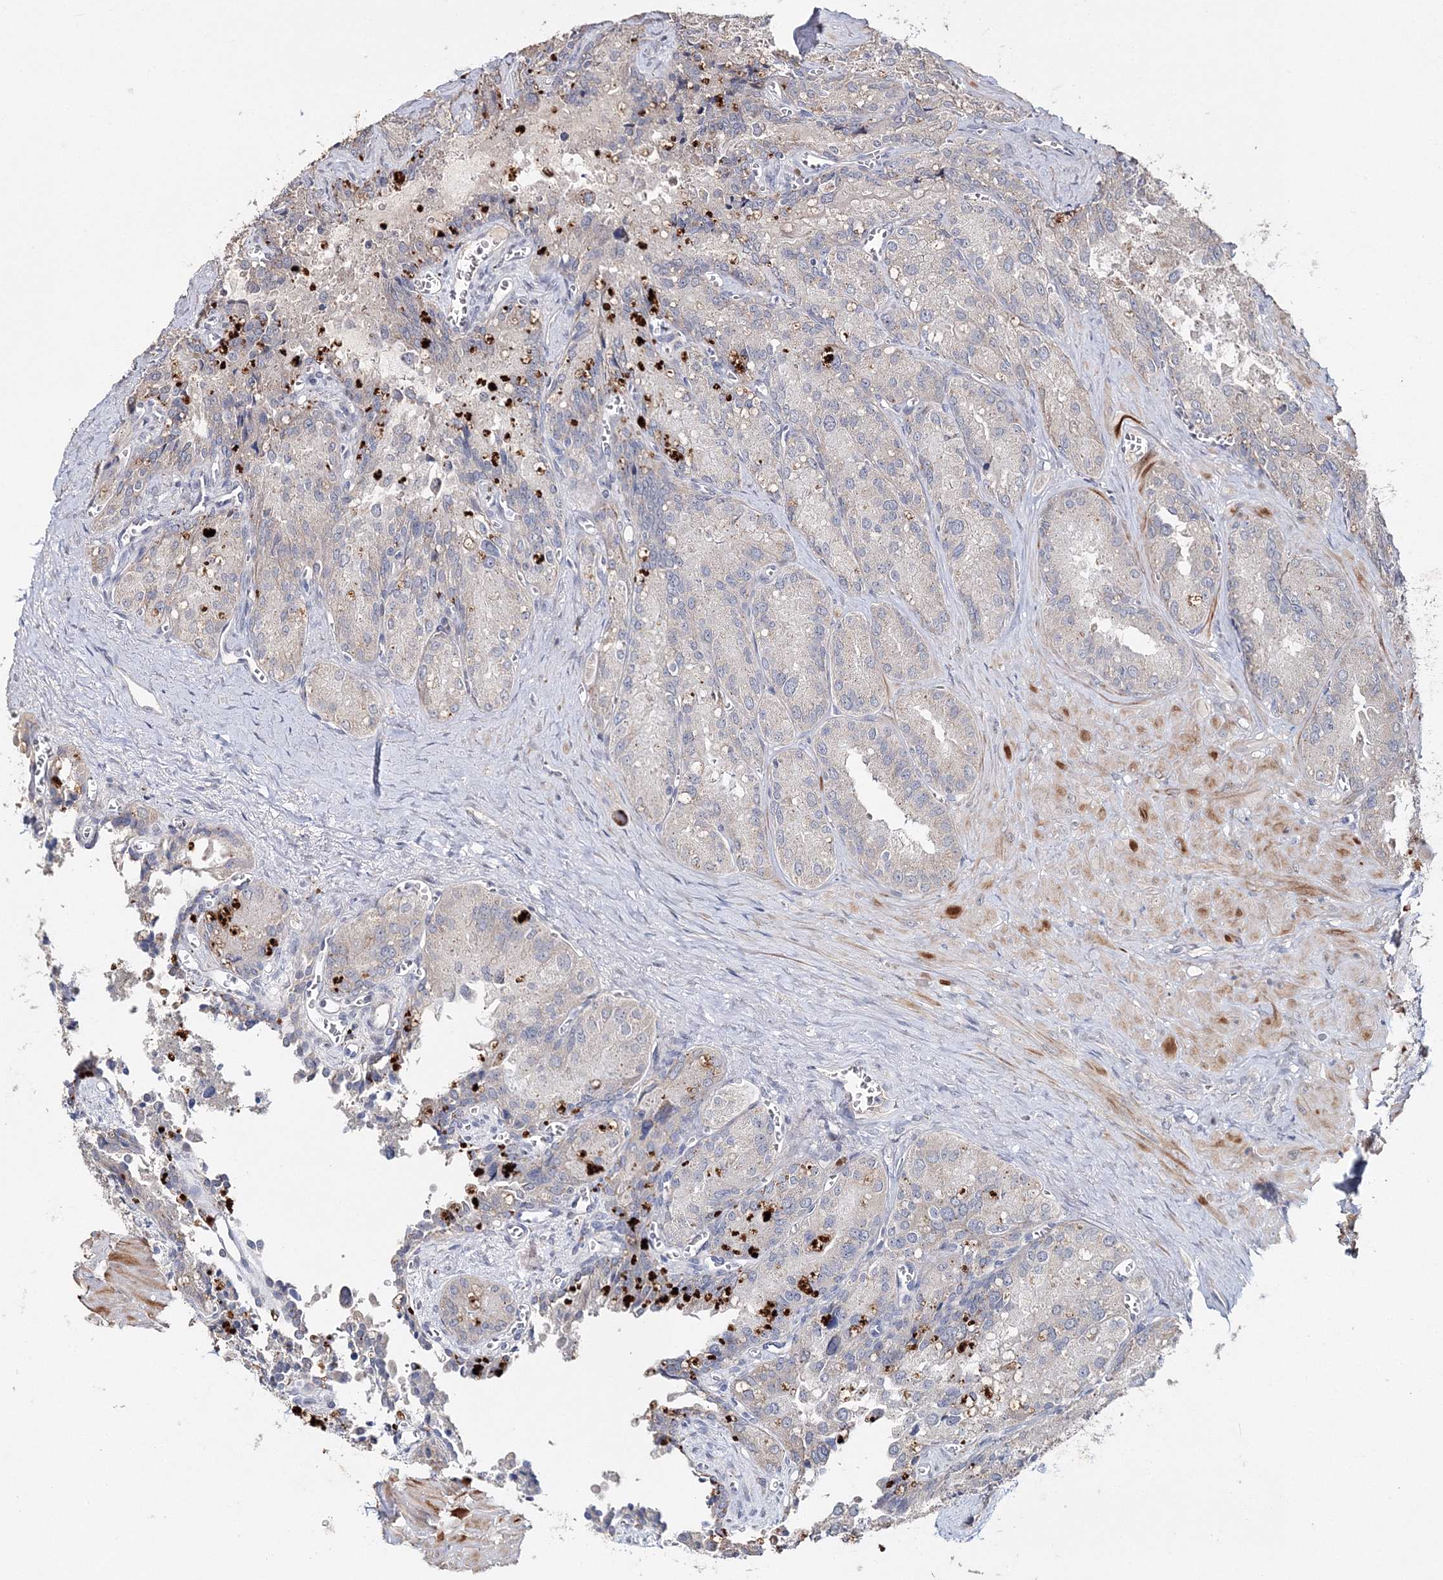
{"staining": {"intensity": "negative", "quantity": "none", "location": "none"}, "tissue": "seminal vesicle", "cell_type": "Glandular cells", "image_type": "normal", "snomed": [{"axis": "morphology", "description": "Normal tissue, NOS"}, {"axis": "topography", "description": "Seminal veicle"}], "caption": "This is a photomicrograph of IHC staining of unremarkable seminal vesicle, which shows no positivity in glandular cells. The staining is performed using DAB brown chromogen with nuclei counter-stained in using hematoxylin.", "gene": "GJB5", "patient": {"sex": "male", "age": 62}}